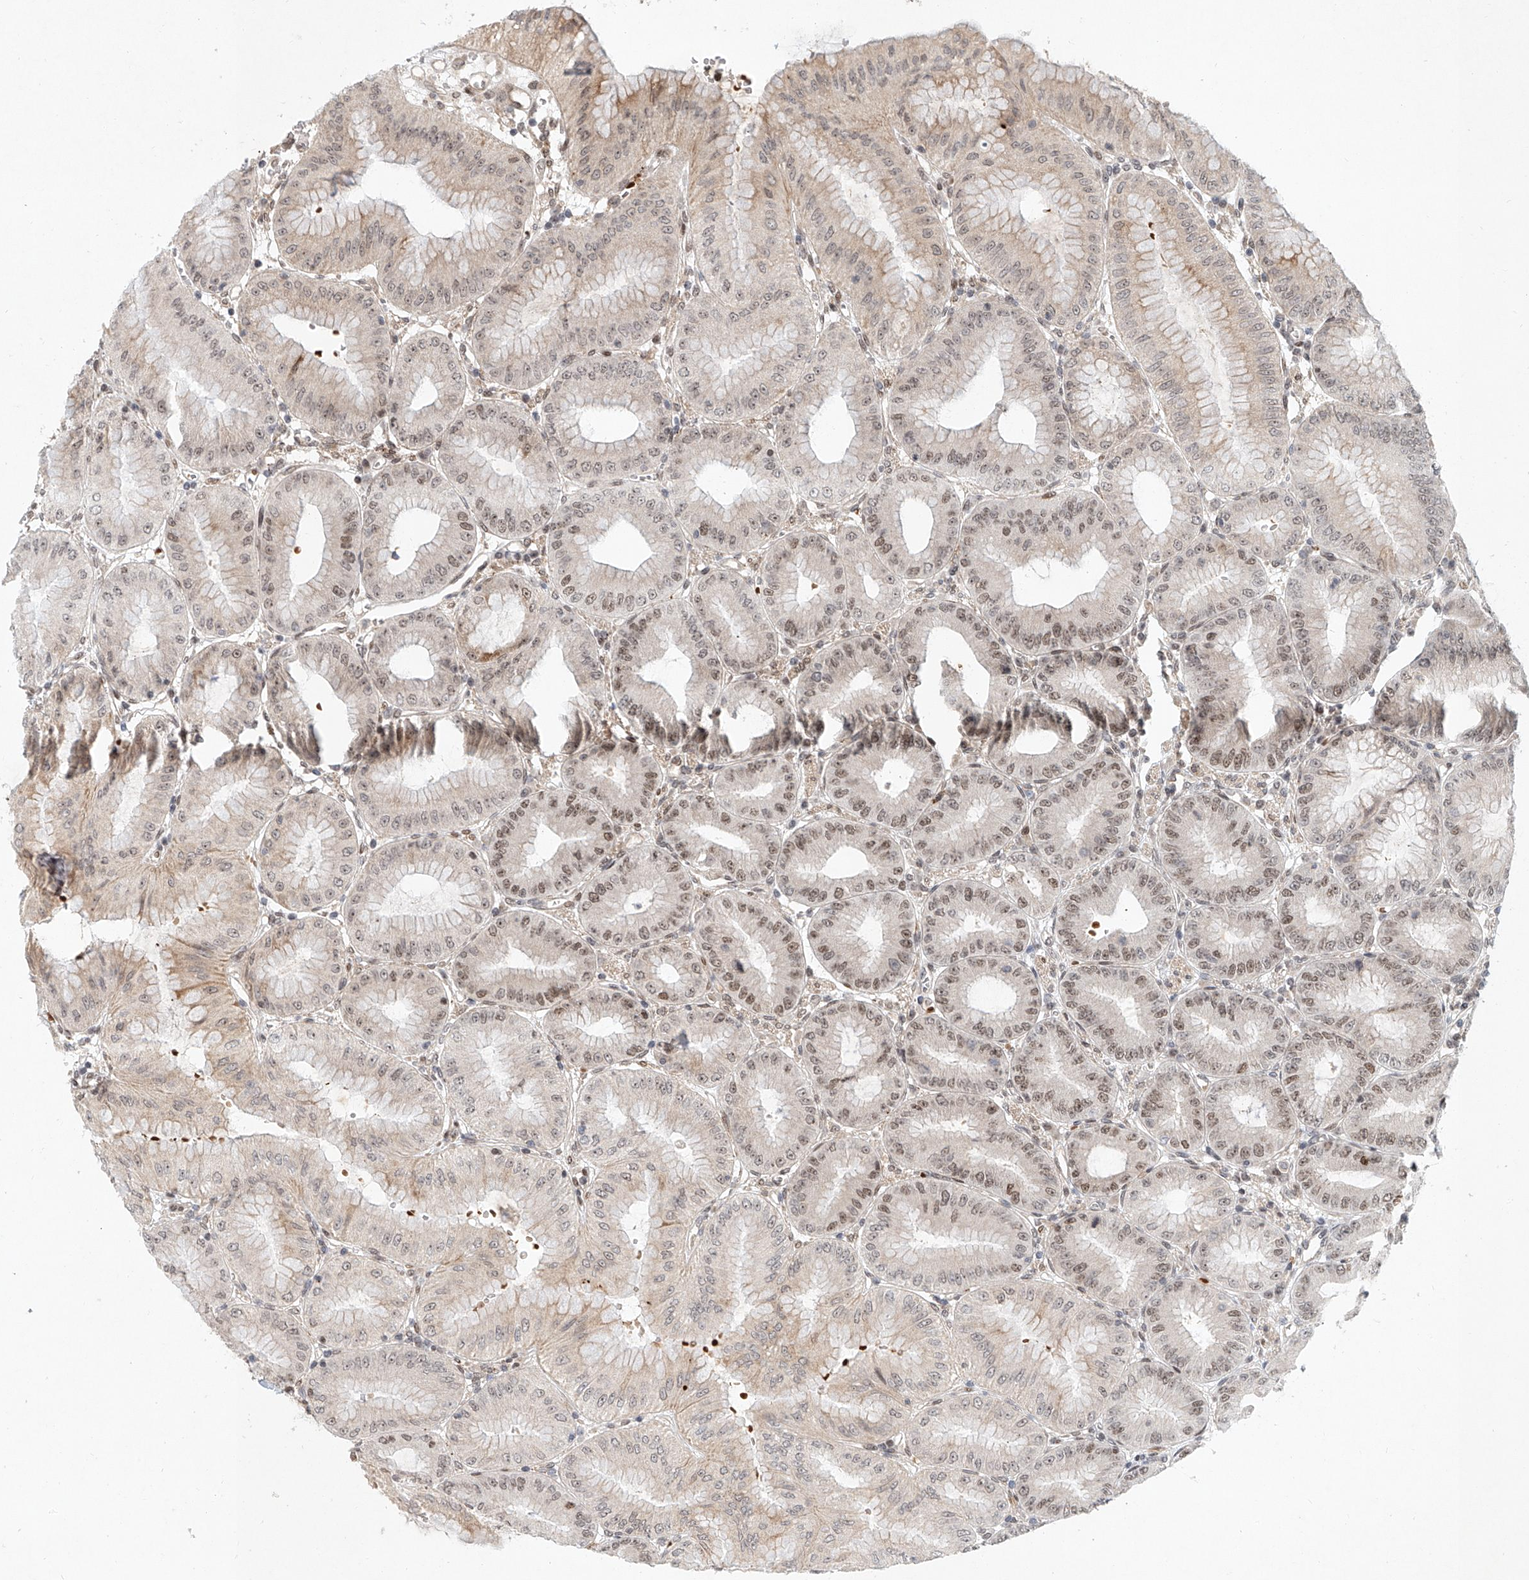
{"staining": {"intensity": "moderate", "quantity": "25%-75%", "location": "nuclear"}, "tissue": "stomach", "cell_type": "Glandular cells", "image_type": "normal", "snomed": [{"axis": "morphology", "description": "Normal tissue, NOS"}, {"axis": "topography", "description": "Stomach, lower"}], "caption": "Immunohistochemical staining of normal human stomach displays 25%-75% levels of moderate nuclear protein staining in about 25%-75% of glandular cells.", "gene": "ZNF470", "patient": {"sex": "male", "age": 71}}